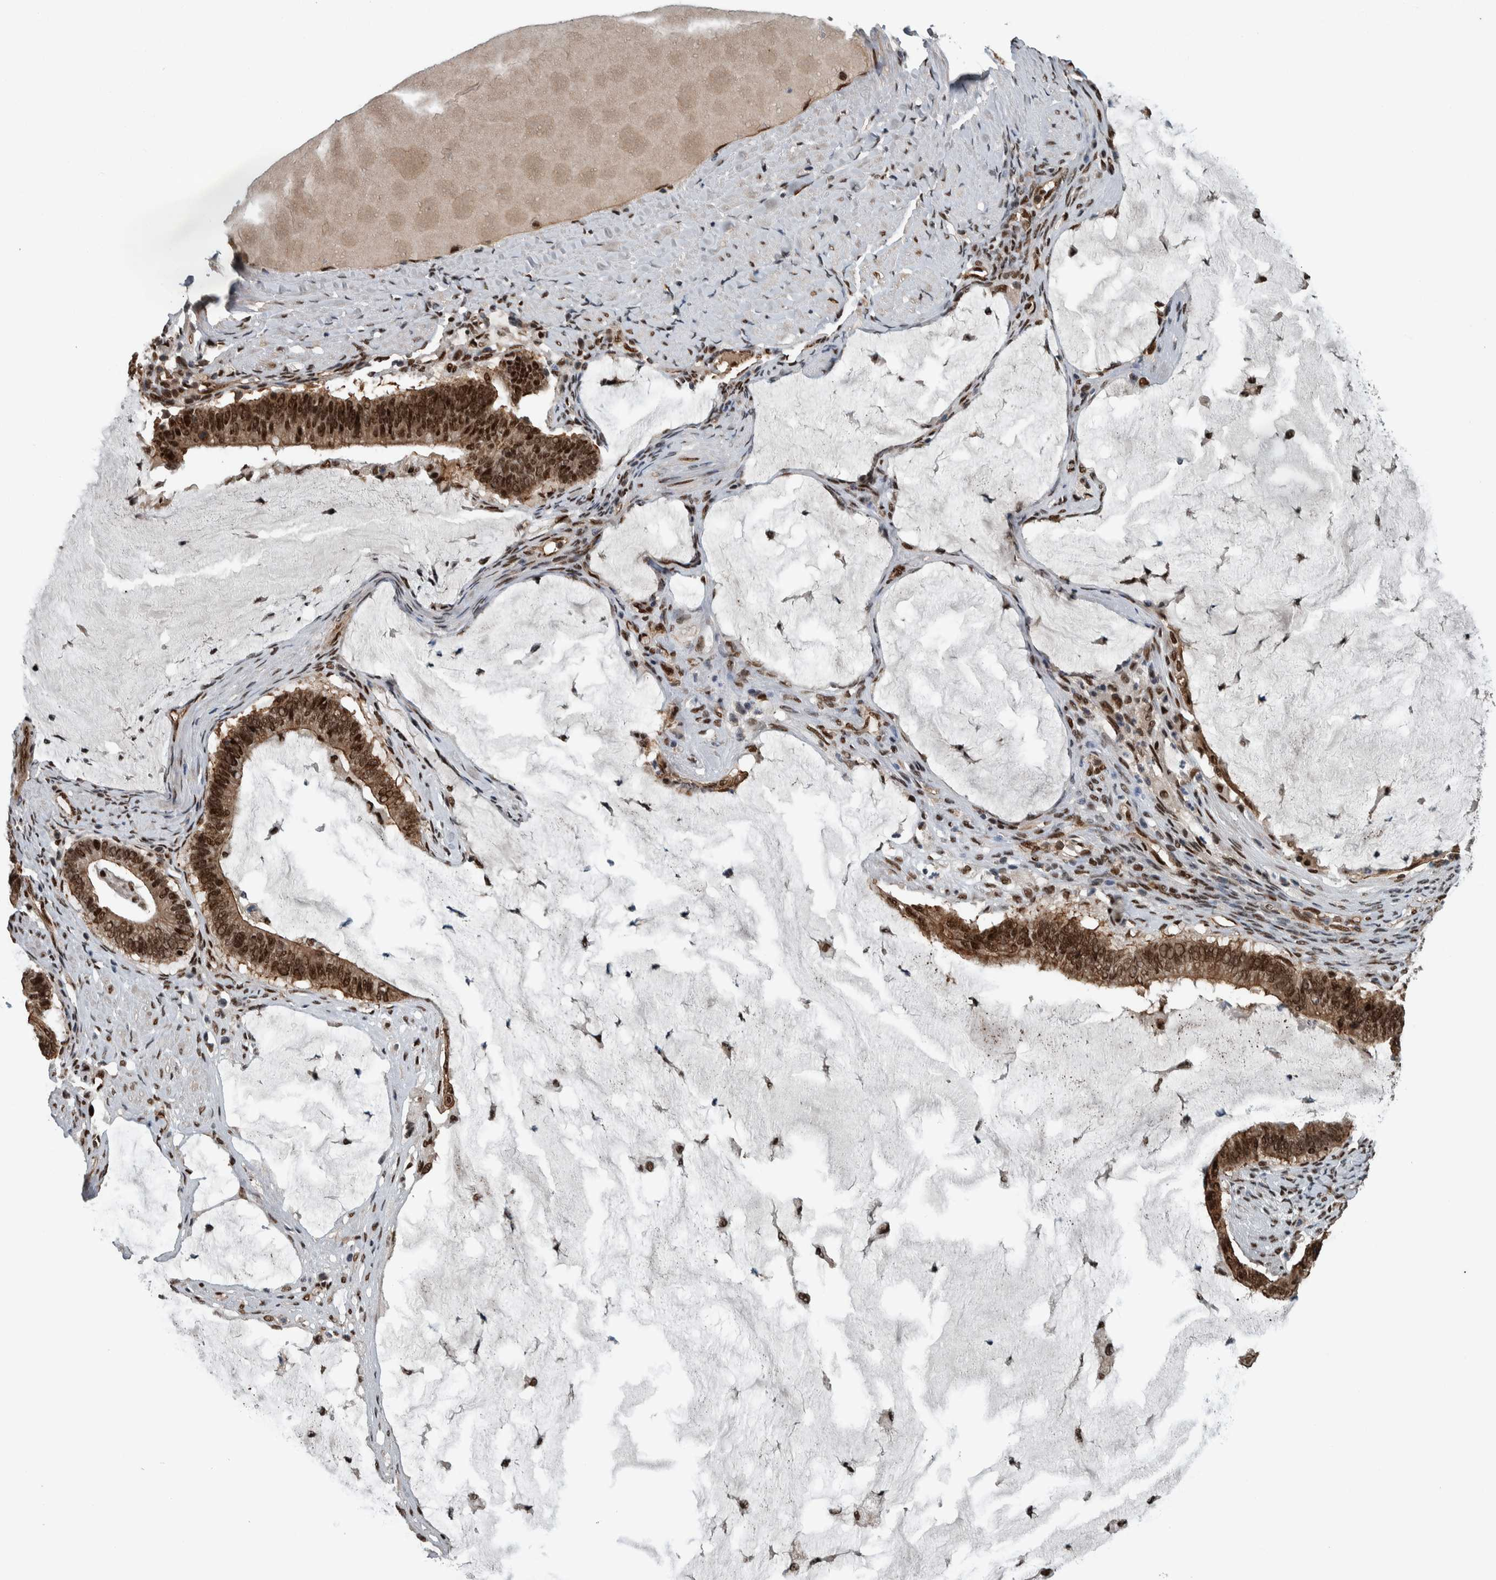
{"staining": {"intensity": "strong", "quantity": ">75%", "location": "cytoplasmic/membranous,nuclear"}, "tissue": "ovarian cancer", "cell_type": "Tumor cells", "image_type": "cancer", "snomed": [{"axis": "morphology", "description": "Cystadenocarcinoma, mucinous, NOS"}, {"axis": "topography", "description": "Ovary"}], "caption": "IHC of human ovarian mucinous cystadenocarcinoma reveals high levels of strong cytoplasmic/membranous and nuclear positivity in approximately >75% of tumor cells.", "gene": "FAM135B", "patient": {"sex": "female", "age": 61}}